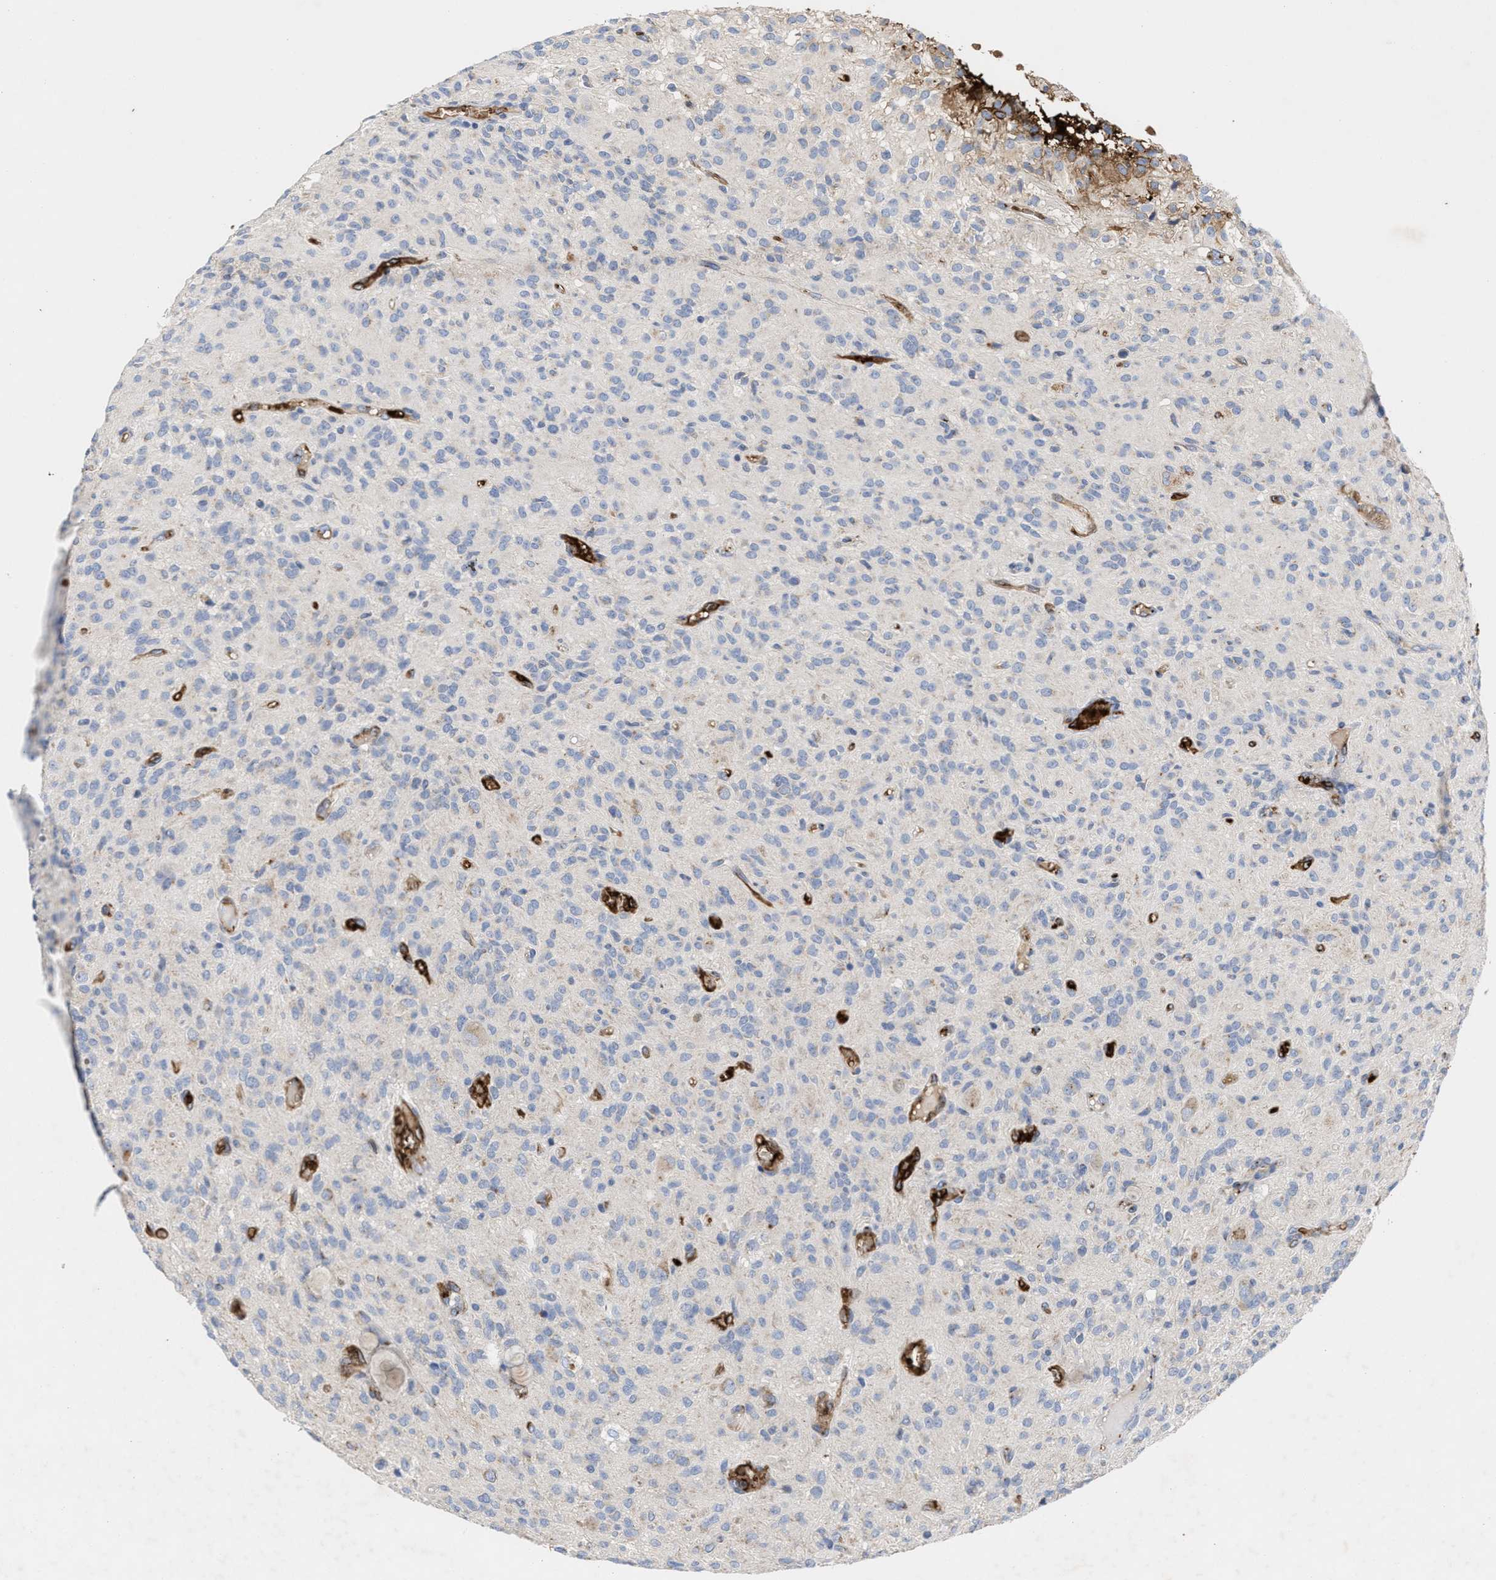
{"staining": {"intensity": "negative", "quantity": "none", "location": "none"}, "tissue": "glioma", "cell_type": "Tumor cells", "image_type": "cancer", "snomed": [{"axis": "morphology", "description": "Glioma, malignant, High grade"}, {"axis": "topography", "description": "Brain"}], "caption": "Tumor cells show no significant protein staining in malignant glioma (high-grade).", "gene": "CCL2", "patient": {"sex": "female", "age": 59}}